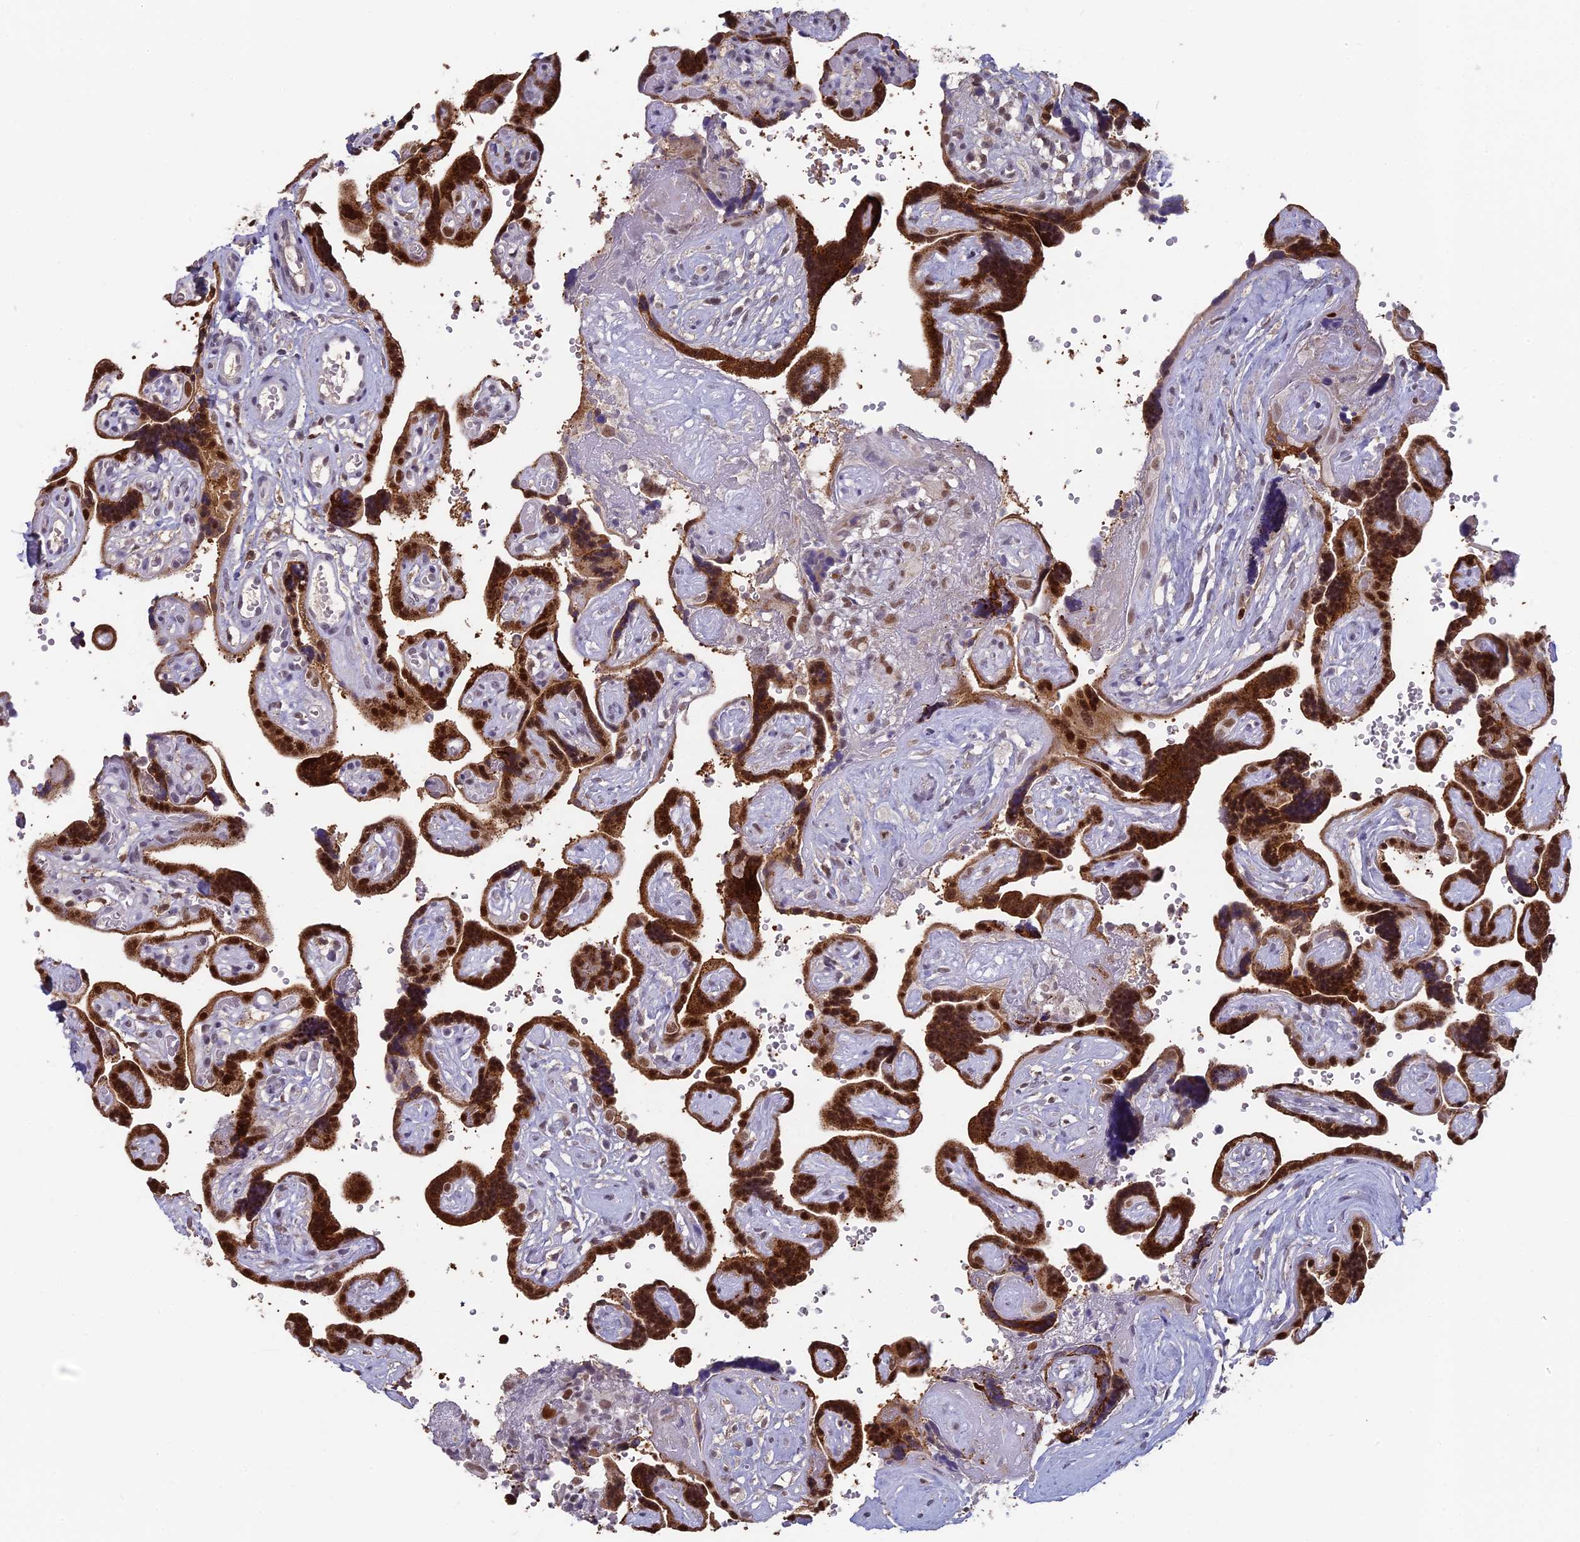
{"staining": {"intensity": "moderate", "quantity": ">75%", "location": "nuclear"}, "tissue": "placenta", "cell_type": "Decidual cells", "image_type": "normal", "snomed": [{"axis": "morphology", "description": "Normal tissue, NOS"}, {"axis": "topography", "description": "Placenta"}], "caption": "The micrograph displays immunohistochemical staining of benign placenta. There is moderate nuclear expression is appreciated in about >75% of decidual cells. (Stains: DAB (3,3'-diaminobenzidine) in brown, nuclei in blue, Microscopy: brightfield microscopy at high magnification).", "gene": "MT", "patient": {"sex": "female", "age": 30}}